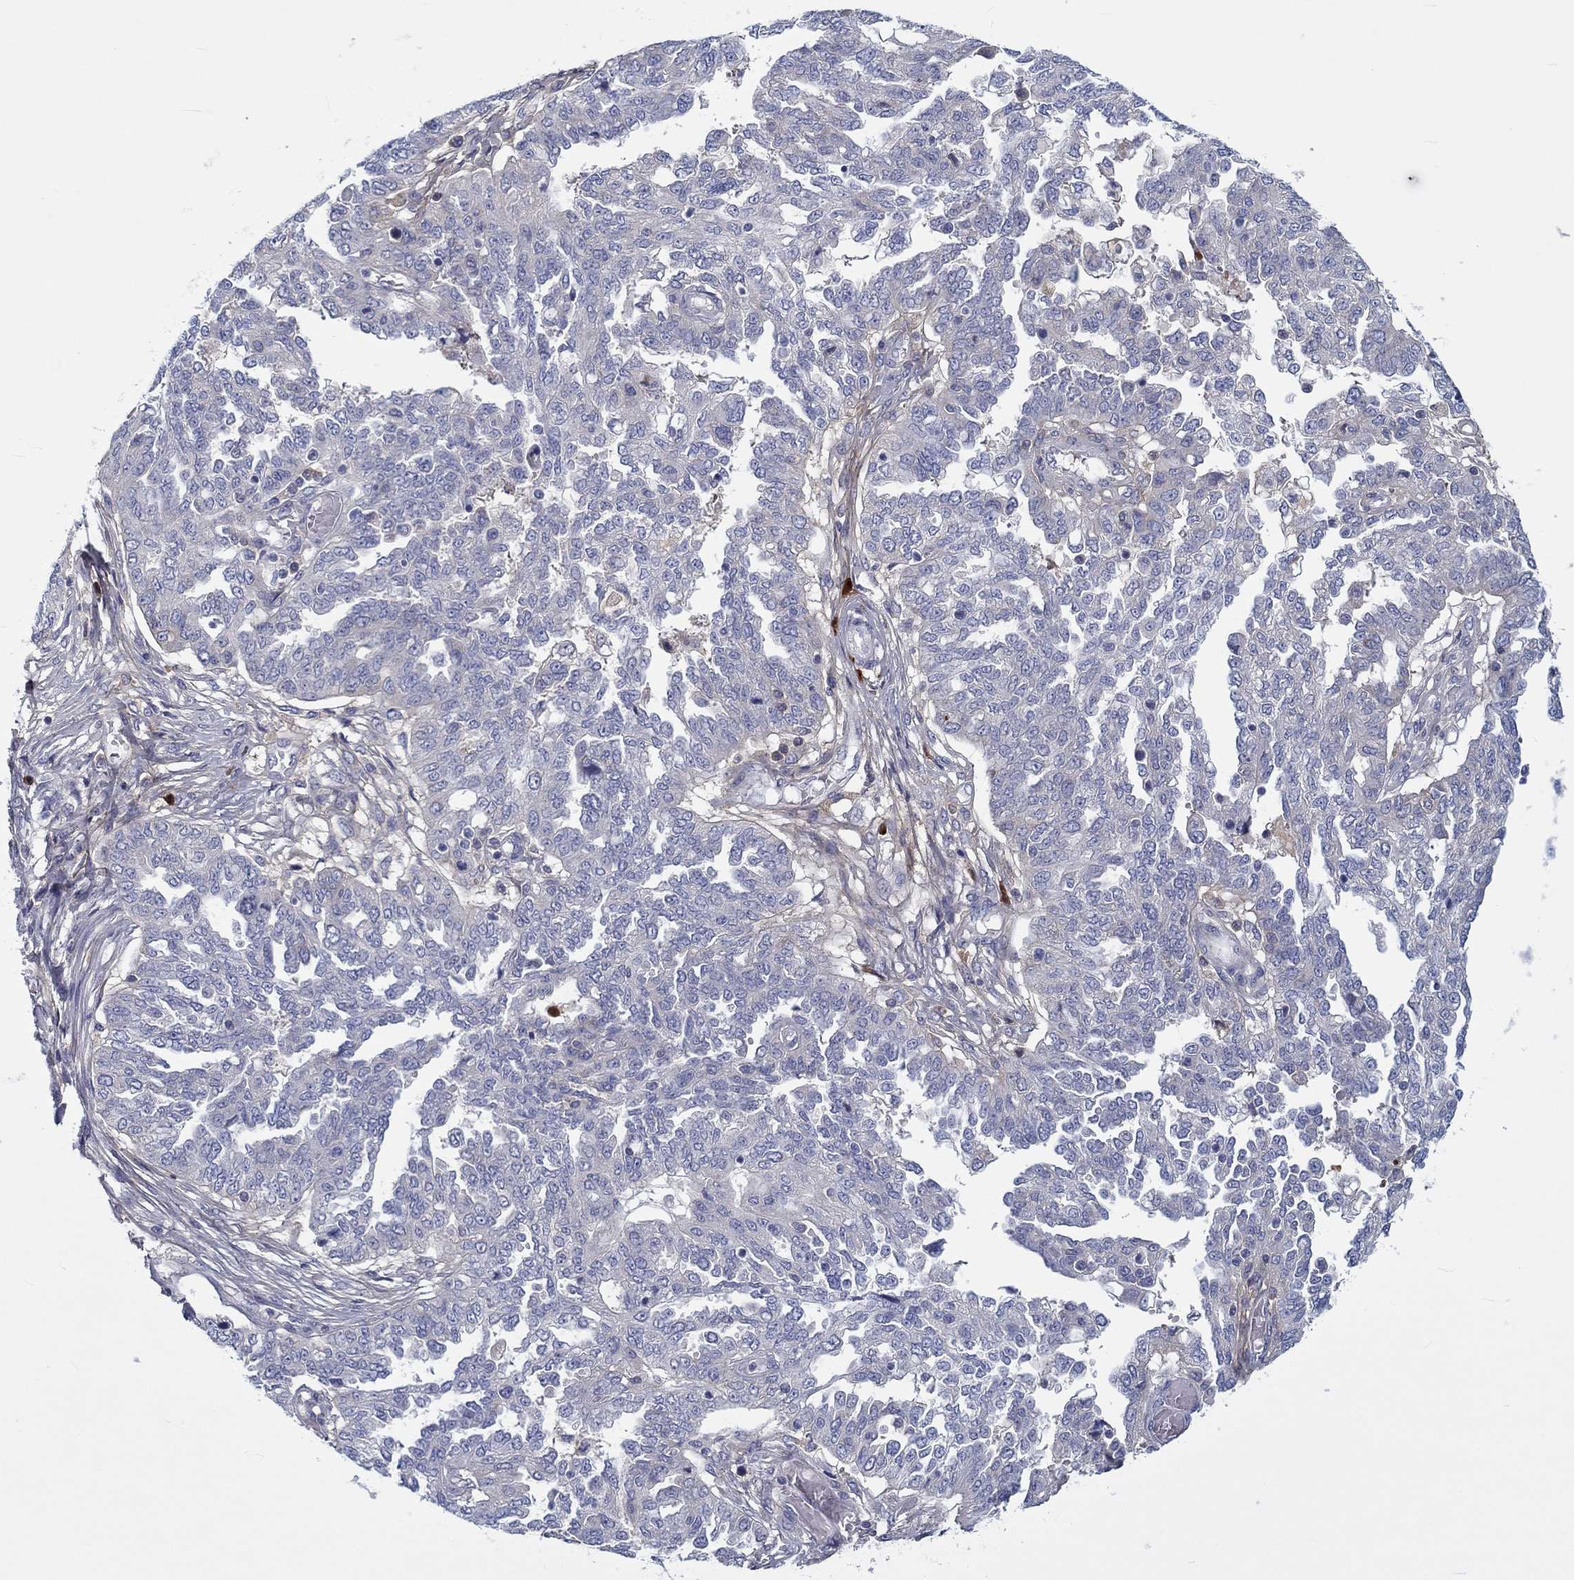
{"staining": {"intensity": "strong", "quantity": "<25%", "location": "cytoplasmic/membranous"}, "tissue": "ovarian cancer", "cell_type": "Tumor cells", "image_type": "cancer", "snomed": [{"axis": "morphology", "description": "Cystadenocarcinoma, serous, NOS"}, {"axis": "topography", "description": "Ovary"}], "caption": "Serous cystadenocarcinoma (ovarian) tissue demonstrates strong cytoplasmic/membranous expression in about <25% of tumor cells, visualized by immunohistochemistry. The protein is stained brown, and the nuclei are stained in blue (DAB IHC with brightfield microscopy, high magnification).", "gene": "TGFBI", "patient": {"sex": "female", "age": 67}}